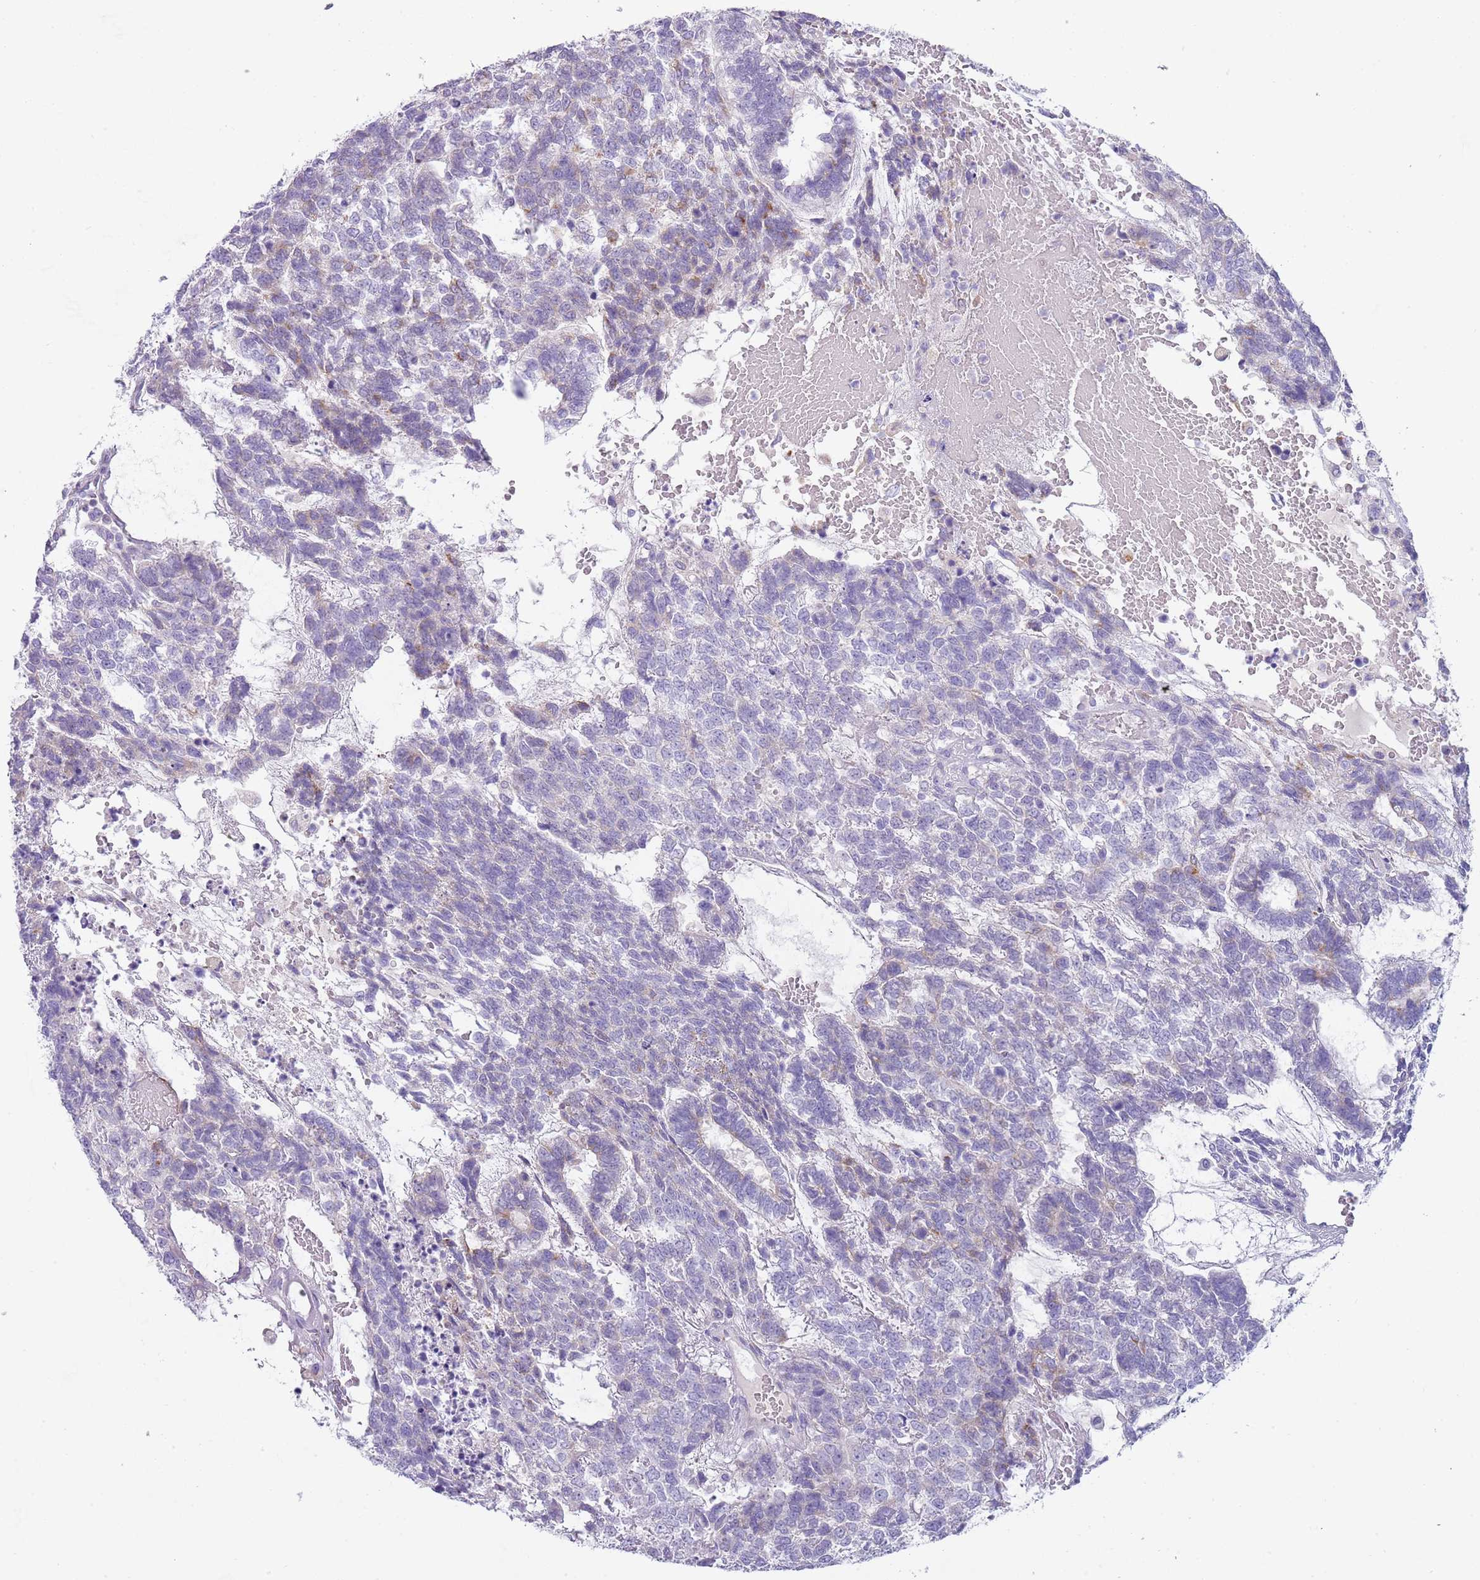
{"staining": {"intensity": "negative", "quantity": "none", "location": "none"}, "tissue": "testis cancer", "cell_type": "Tumor cells", "image_type": "cancer", "snomed": [{"axis": "morphology", "description": "Carcinoma, Embryonal, NOS"}, {"axis": "topography", "description": "Testis"}], "caption": "This is a micrograph of IHC staining of embryonal carcinoma (testis), which shows no positivity in tumor cells. Nuclei are stained in blue.", "gene": "NBPF20", "patient": {"sex": "male", "age": 23}}